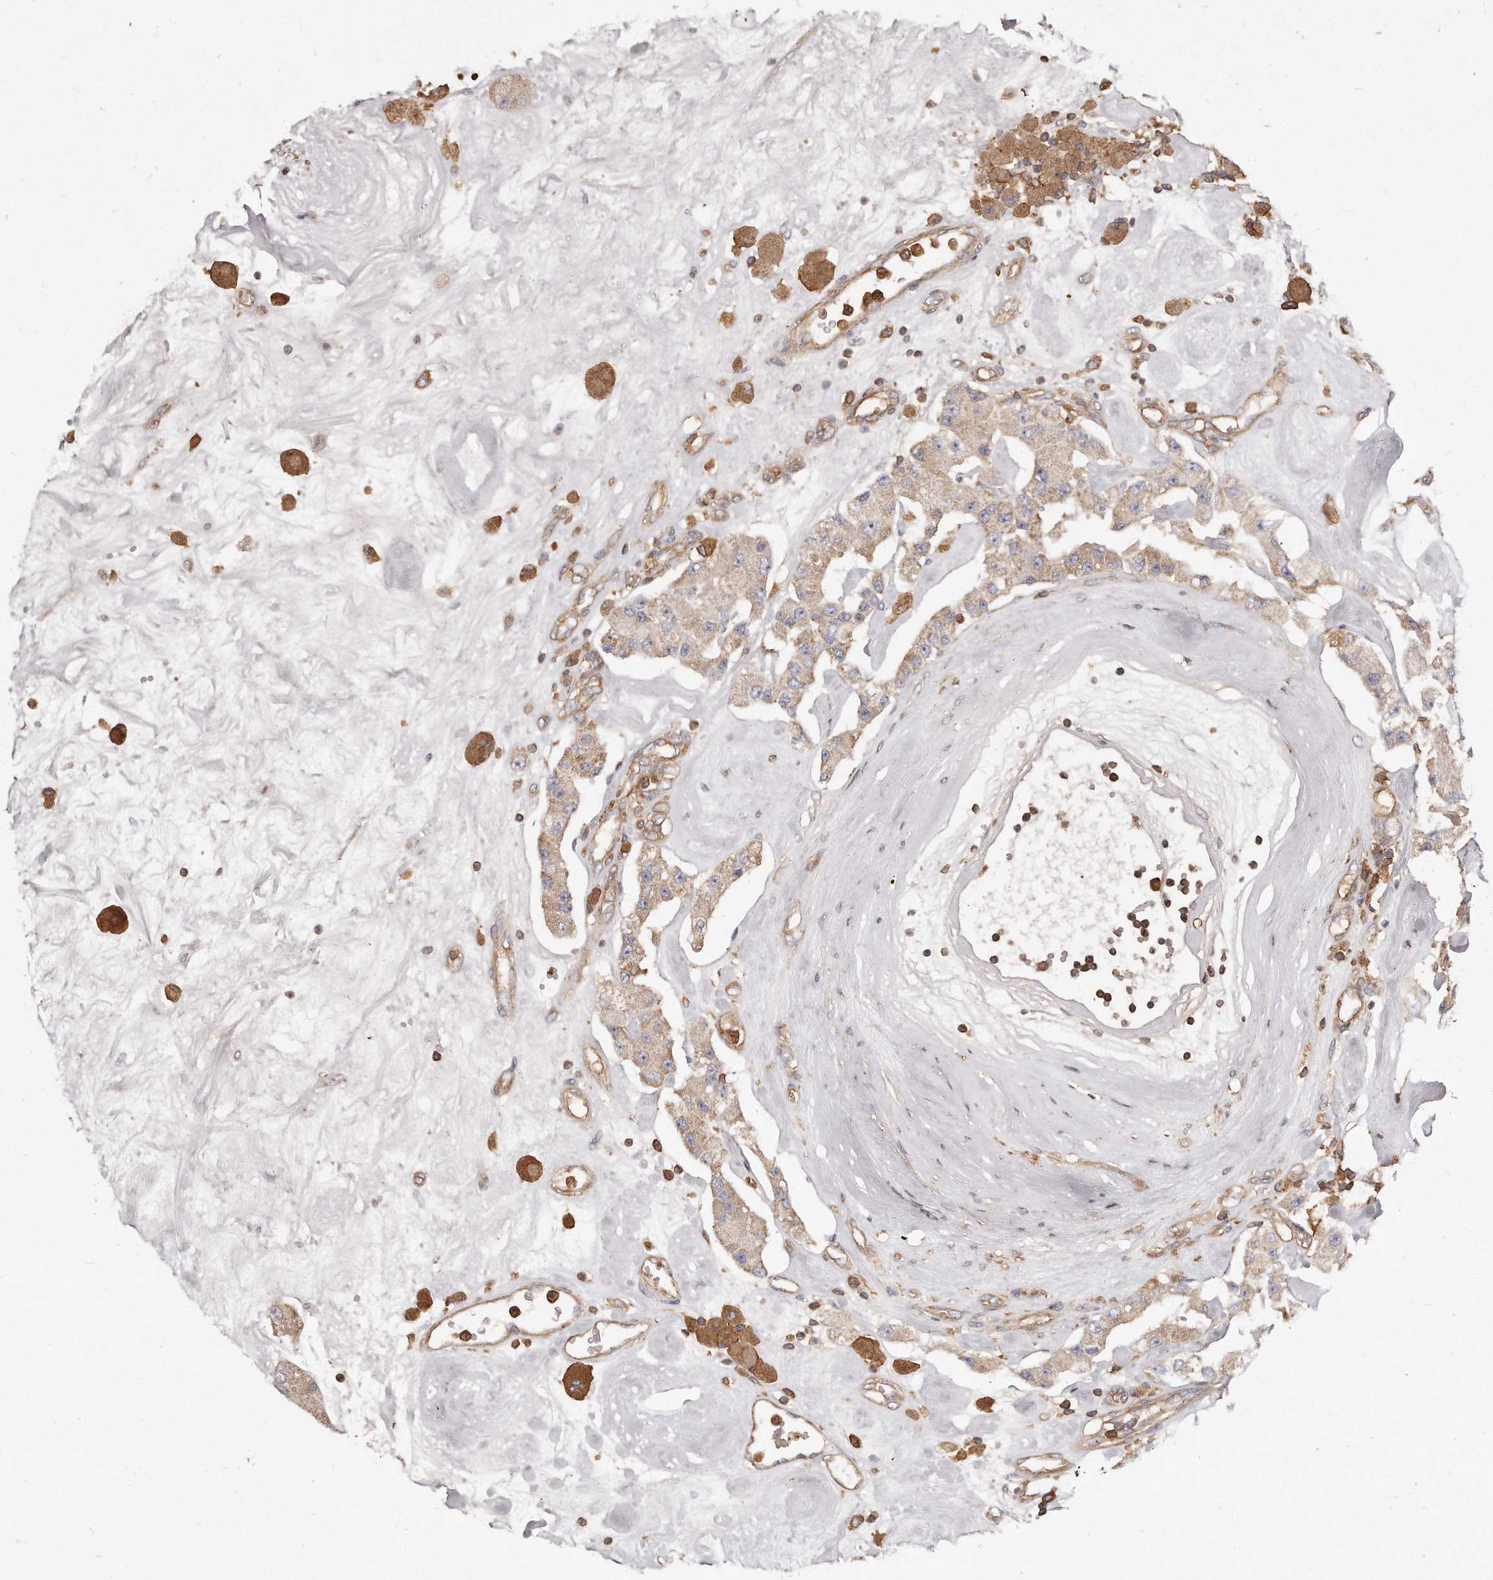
{"staining": {"intensity": "weak", "quantity": ">75%", "location": "cytoplasmic/membranous"}, "tissue": "carcinoid", "cell_type": "Tumor cells", "image_type": "cancer", "snomed": [{"axis": "morphology", "description": "Carcinoid, malignant, NOS"}, {"axis": "topography", "description": "Pancreas"}], "caption": "A low amount of weak cytoplasmic/membranous positivity is seen in approximately >75% of tumor cells in carcinoid tissue. The staining was performed using DAB (3,3'-diaminobenzidine), with brown indicating positive protein expression. Nuclei are stained blue with hematoxylin.", "gene": "CAP1", "patient": {"sex": "male", "age": 41}}